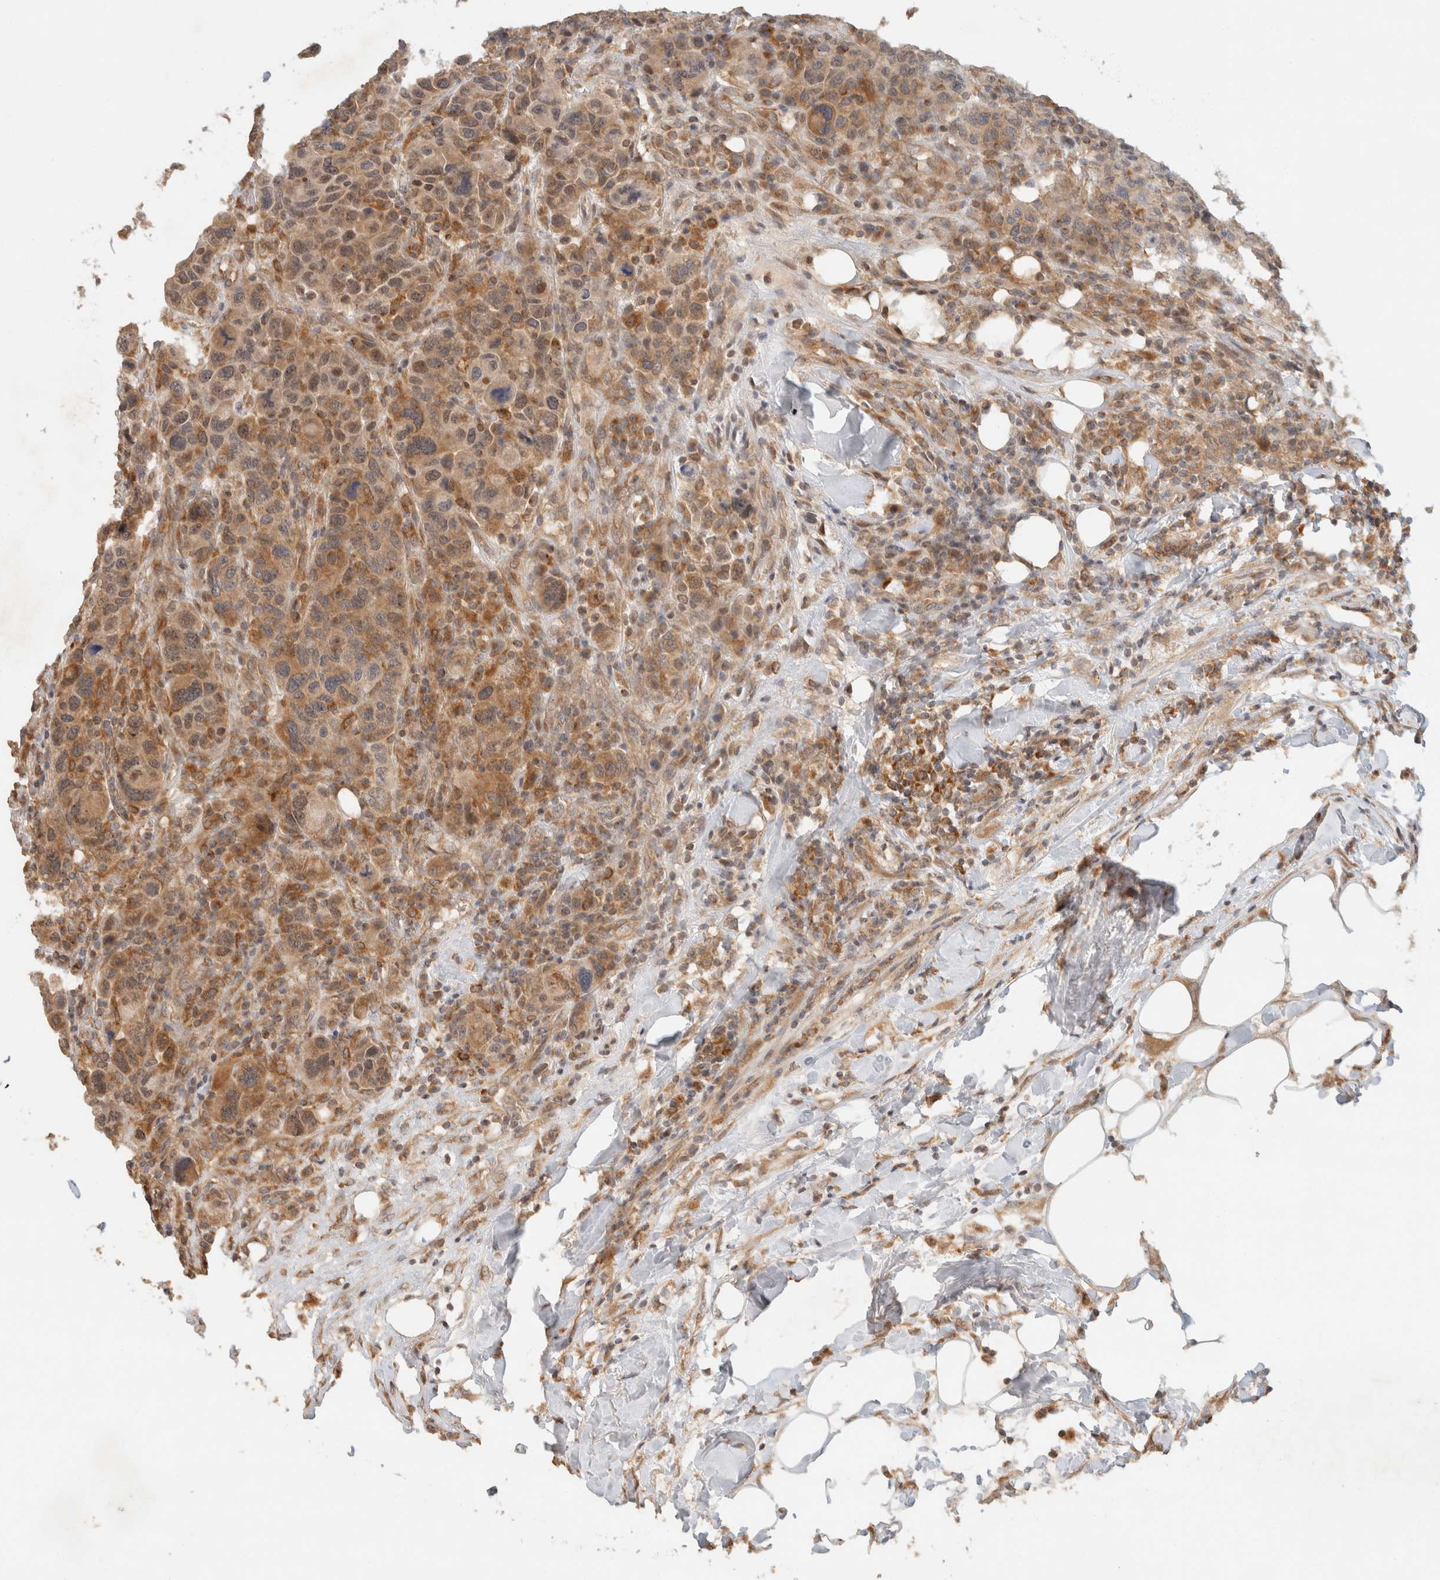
{"staining": {"intensity": "moderate", "quantity": ">75%", "location": "cytoplasmic/membranous"}, "tissue": "breast cancer", "cell_type": "Tumor cells", "image_type": "cancer", "snomed": [{"axis": "morphology", "description": "Duct carcinoma"}, {"axis": "topography", "description": "Breast"}], "caption": "Protein analysis of breast infiltrating ductal carcinoma tissue exhibits moderate cytoplasmic/membranous positivity in about >75% of tumor cells.", "gene": "TACC1", "patient": {"sex": "female", "age": 37}}